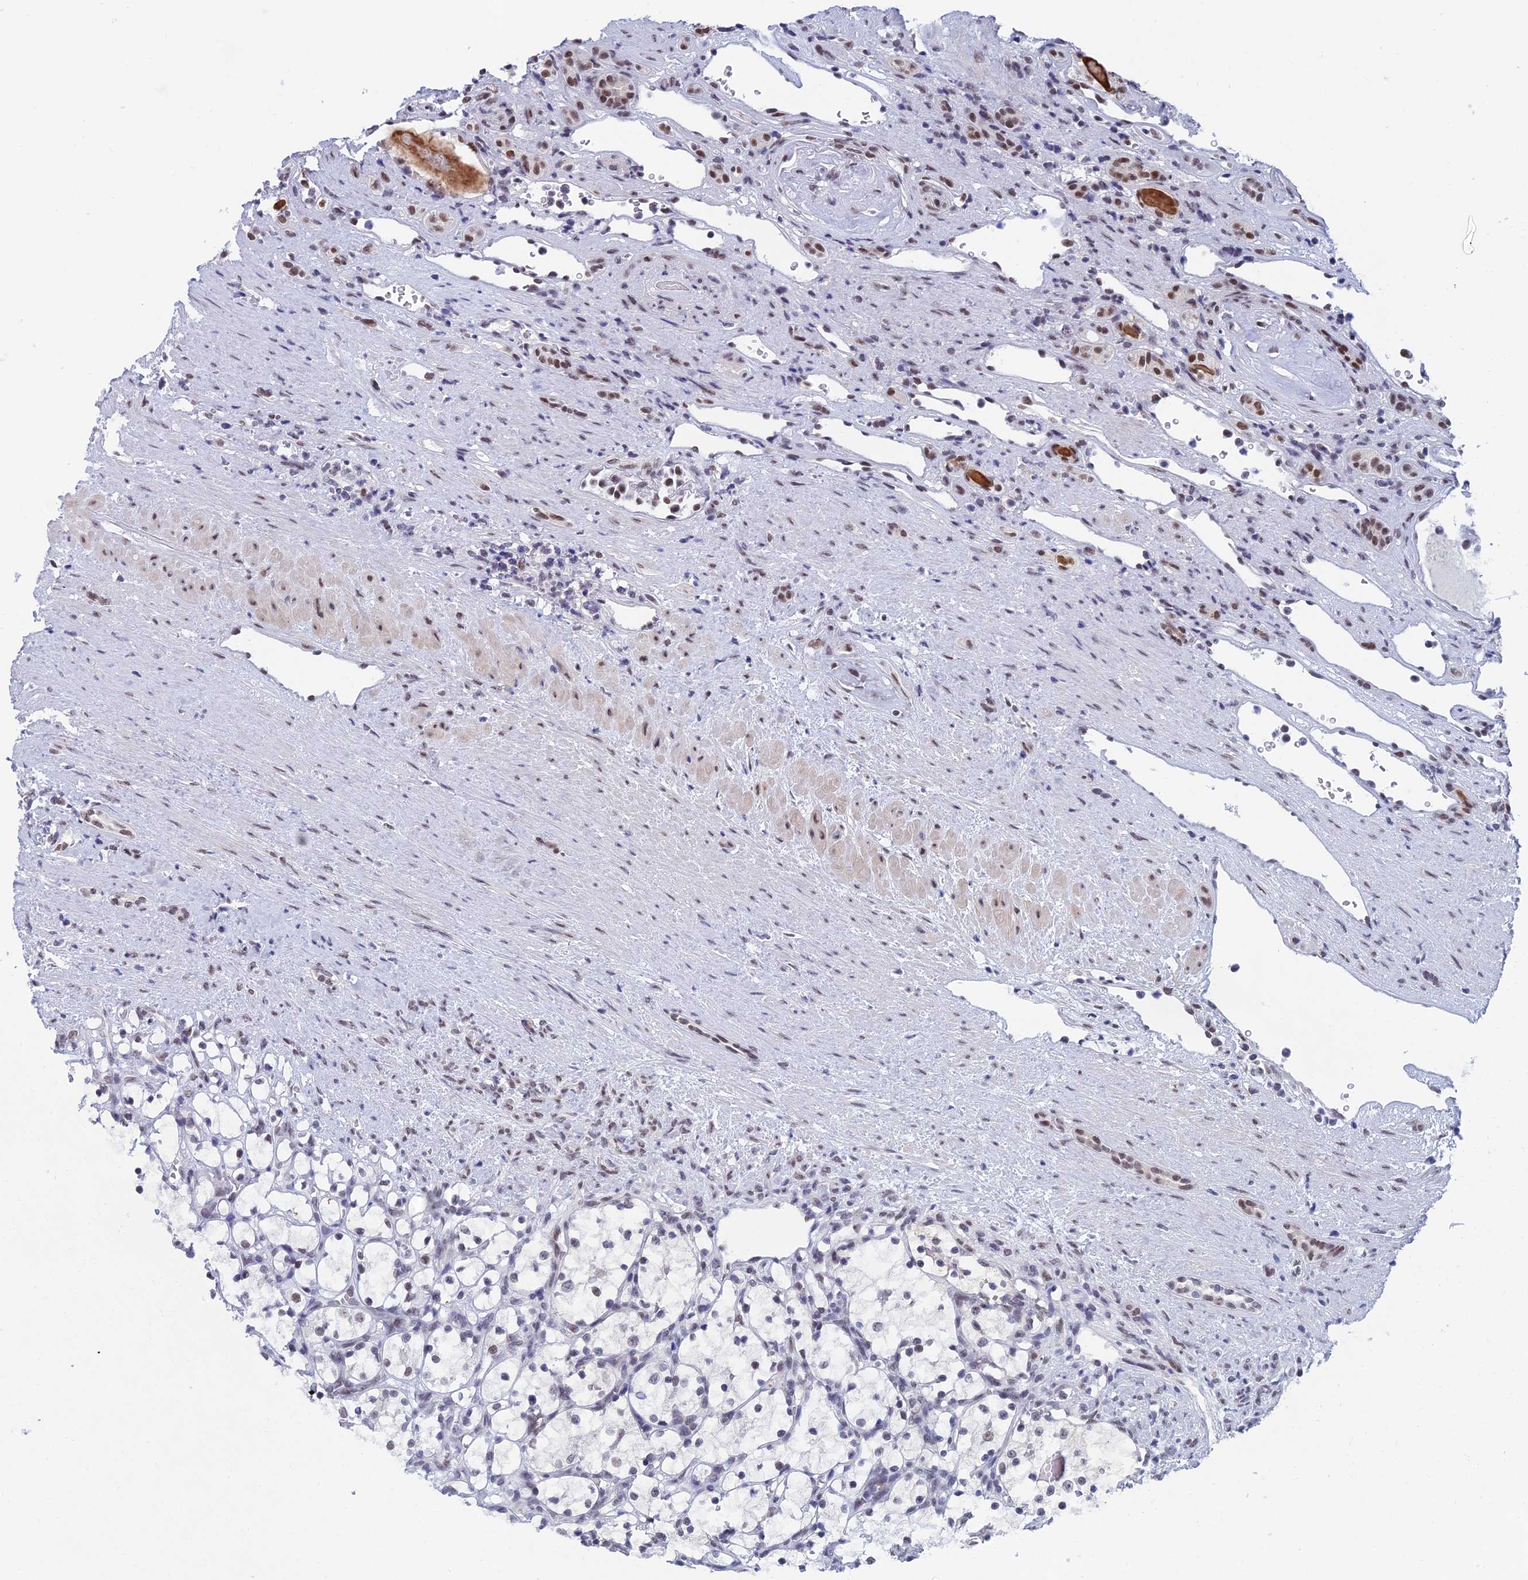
{"staining": {"intensity": "negative", "quantity": "none", "location": "none"}, "tissue": "renal cancer", "cell_type": "Tumor cells", "image_type": "cancer", "snomed": [{"axis": "morphology", "description": "Adenocarcinoma, NOS"}, {"axis": "topography", "description": "Kidney"}], "caption": "Renal cancer stained for a protein using IHC reveals no expression tumor cells.", "gene": "NABP2", "patient": {"sex": "female", "age": 69}}